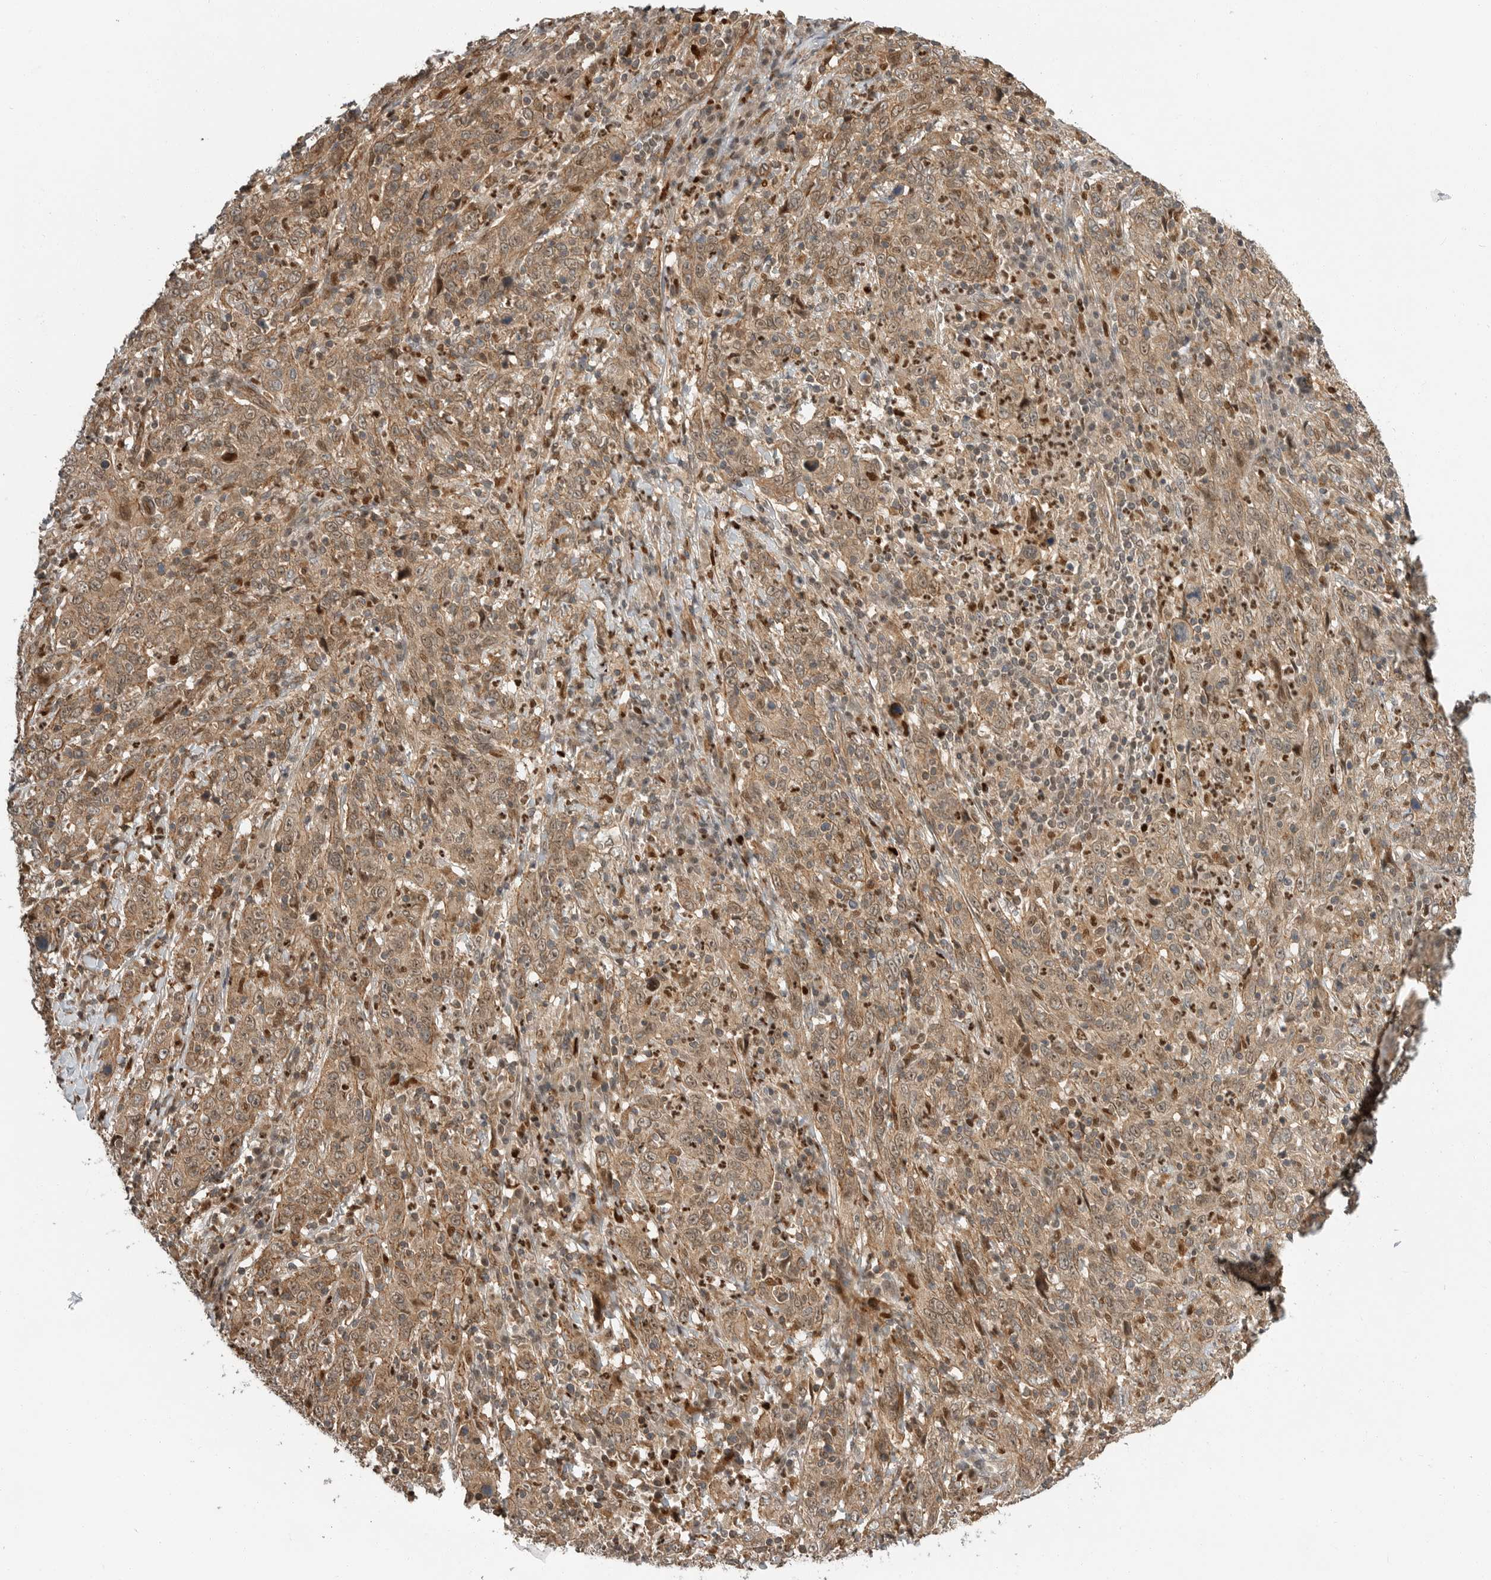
{"staining": {"intensity": "moderate", "quantity": ">75%", "location": "cytoplasmic/membranous,nuclear"}, "tissue": "cervical cancer", "cell_type": "Tumor cells", "image_type": "cancer", "snomed": [{"axis": "morphology", "description": "Squamous cell carcinoma, NOS"}, {"axis": "topography", "description": "Cervix"}], "caption": "Moderate cytoplasmic/membranous and nuclear staining for a protein is identified in about >75% of tumor cells of cervical cancer (squamous cell carcinoma) using immunohistochemistry (IHC).", "gene": "STRAP", "patient": {"sex": "female", "age": 46}}